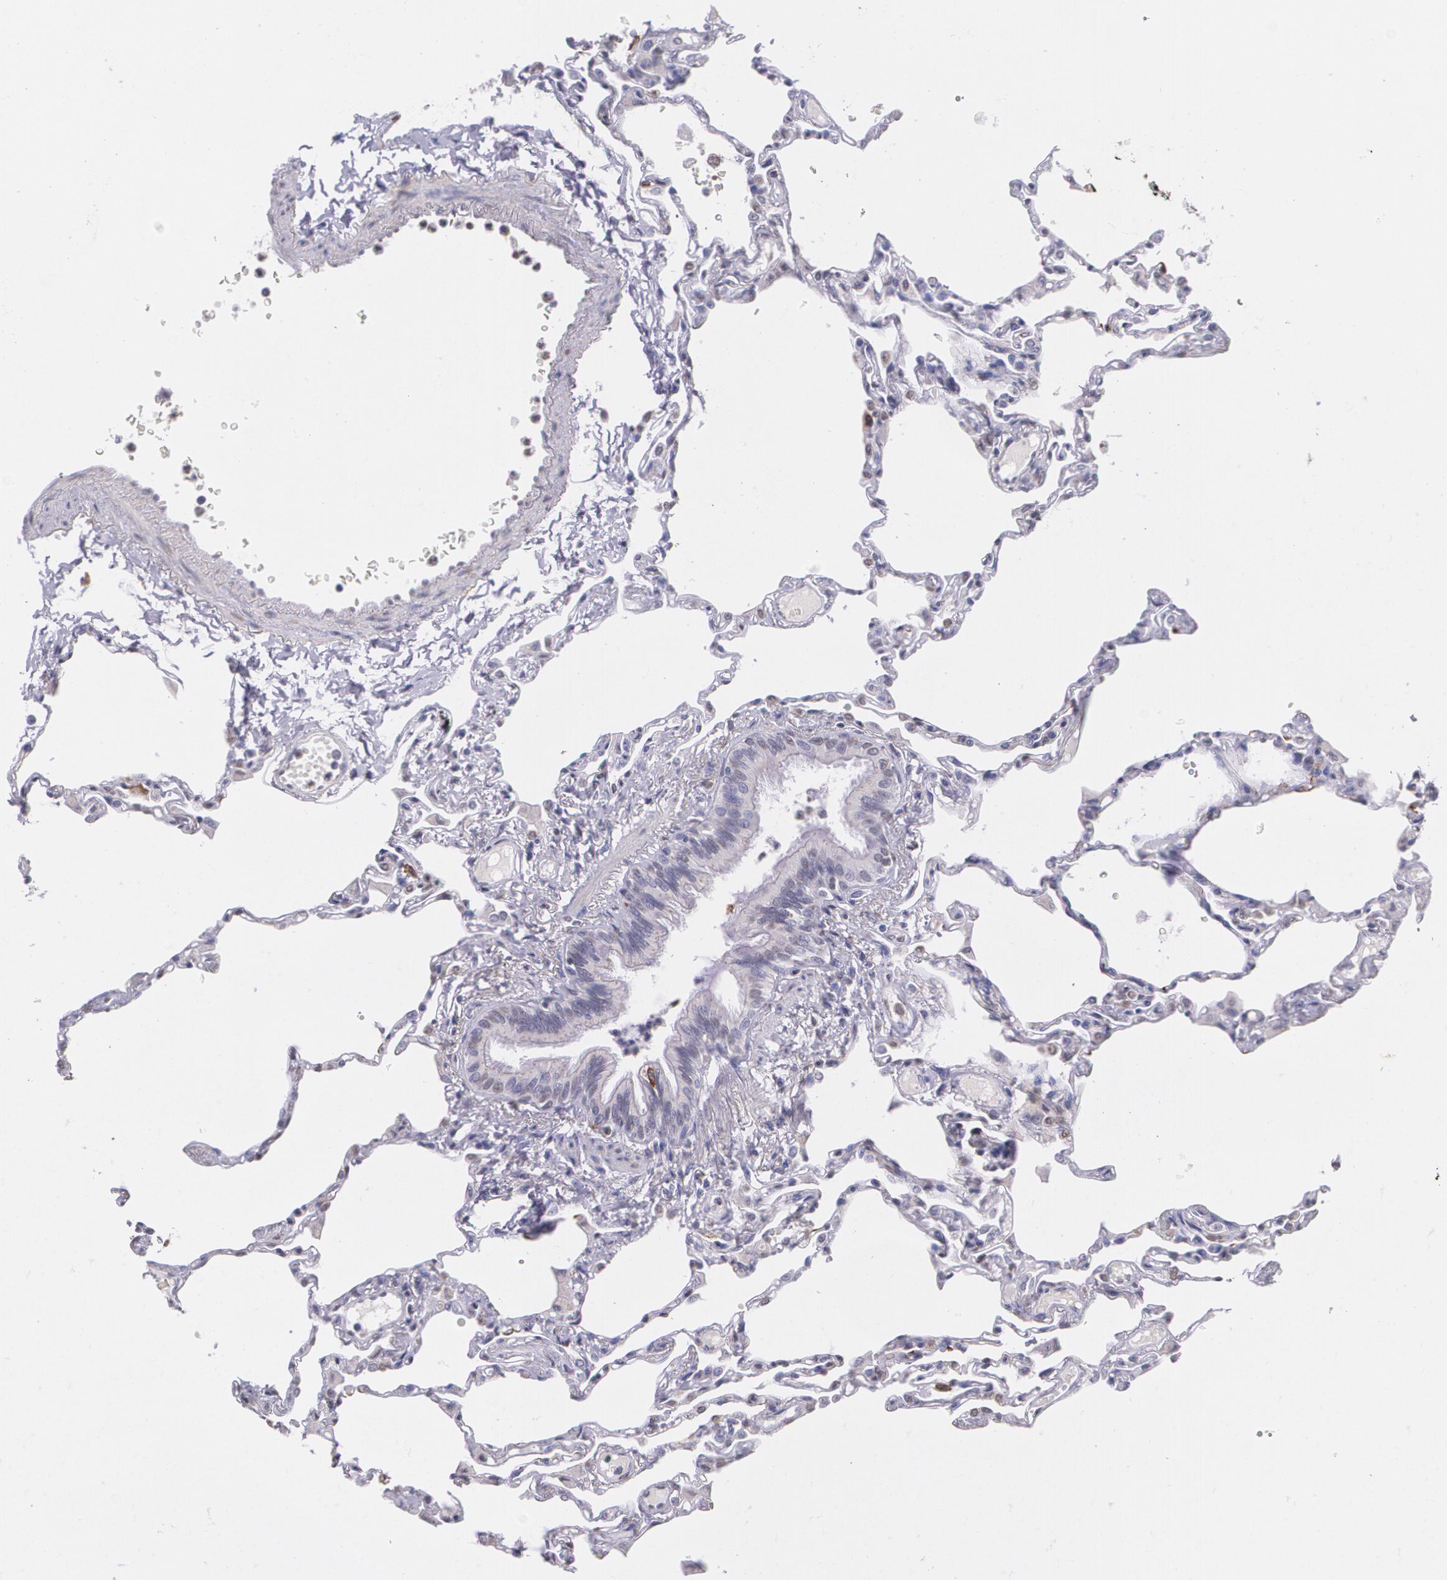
{"staining": {"intensity": "negative", "quantity": "none", "location": "none"}, "tissue": "lung", "cell_type": "Alveolar cells", "image_type": "normal", "snomed": [{"axis": "morphology", "description": "Normal tissue, NOS"}, {"axis": "topography", "description": "Lung"}], "caption": "Alveolar cells are negative for brown protein staining in unremarkable lung. (Brightfield microscopy of DAB immunohistochemistry (IHC) at high magnification).", "gene": "RTN1", "patient": {"sex": "female", "age": 49}}